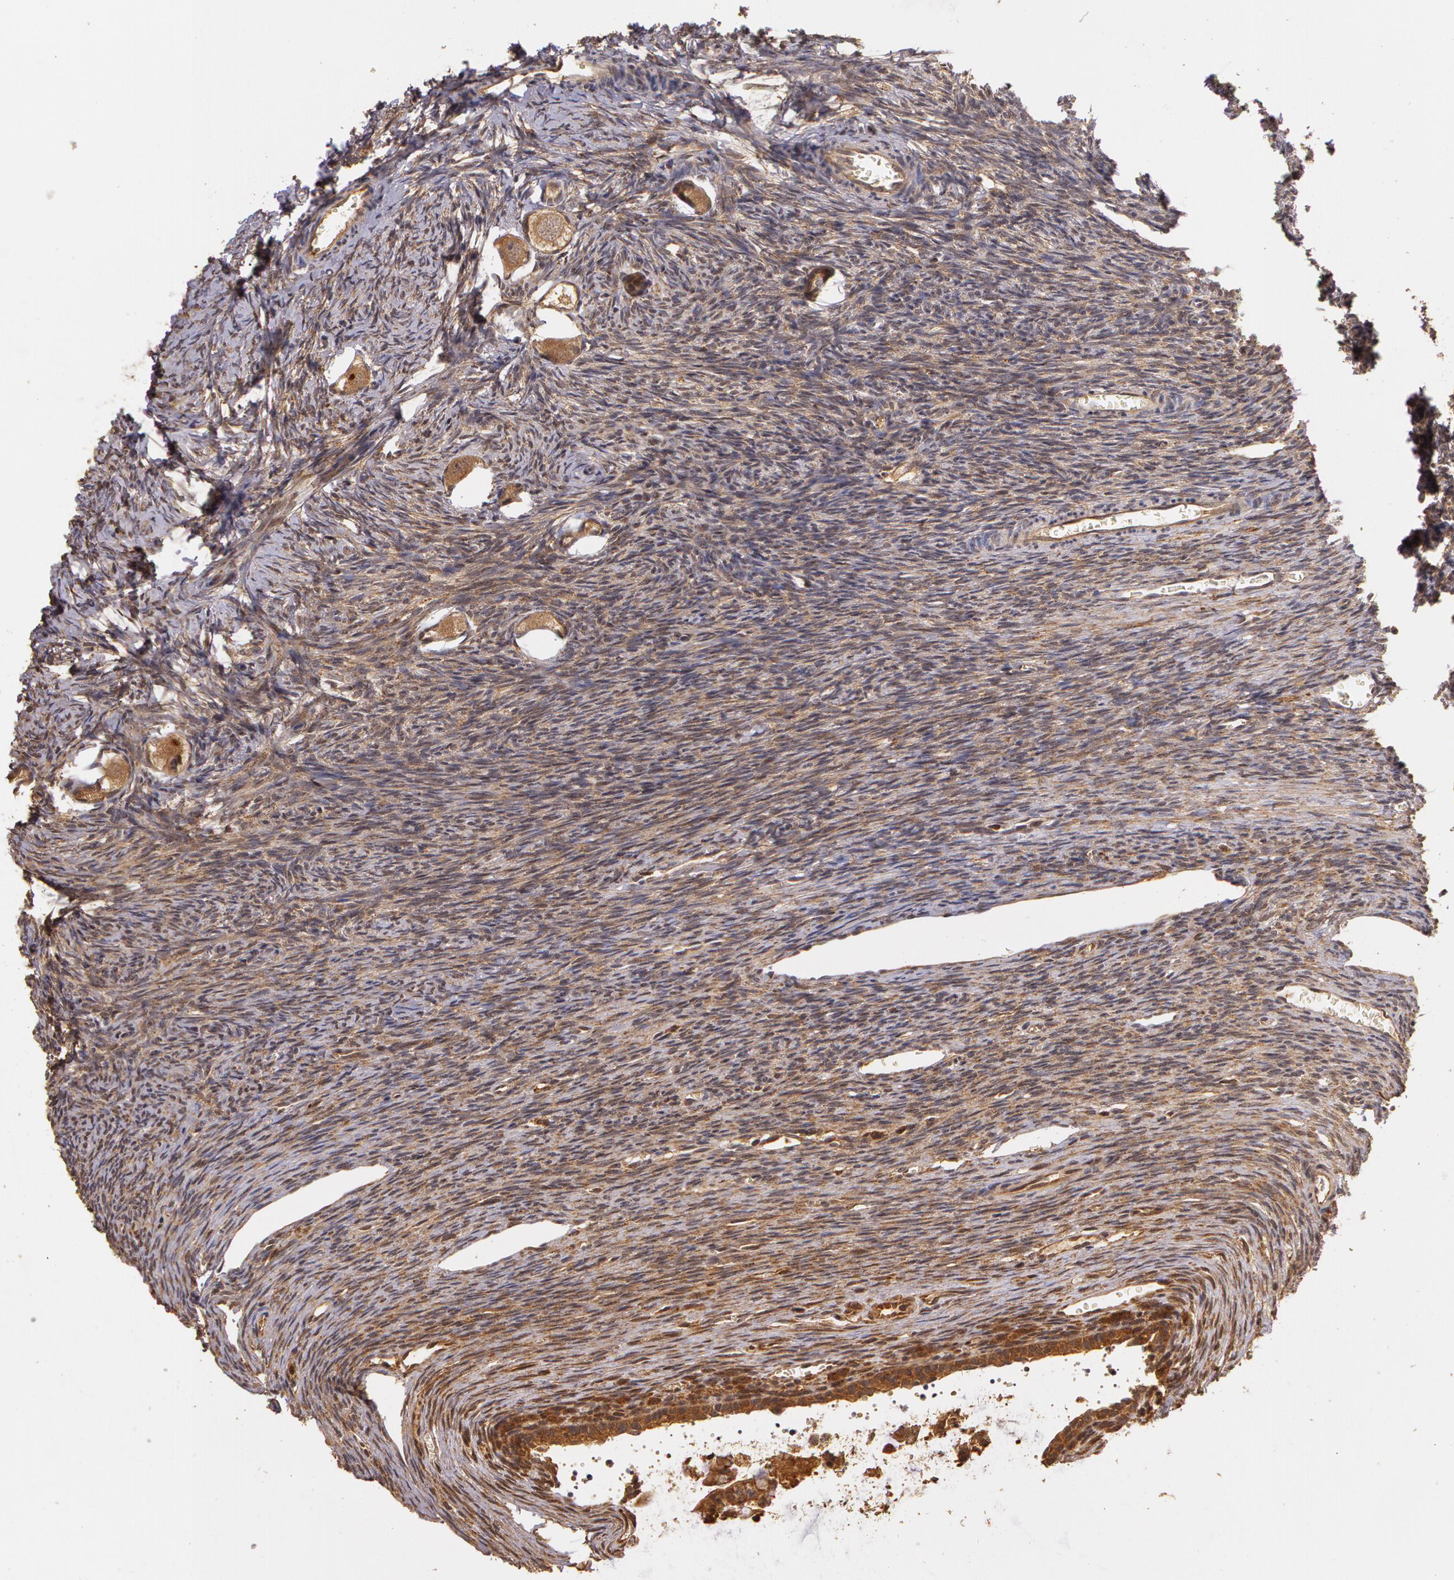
{"staining": {"intensity": "weak", "quantity": ">75%", "location": "cytoplasmic/membranous"}, "tissue": "ovary", "cell_type": "Follicle cells", "image_type": "normal", "snomed": [{"axis": "morphology", "description": "Normal tissue, NOS"}, {"axis": "topography", "description": "Ovary"}], "caption": "Ovary stained with immunohistochemistry exhibits weak cytoplasmic/membranous positivity in approximately >75% of follicle cells.", "gene": "ASCC2", "patient": {"sex": "female", "age": 27}}